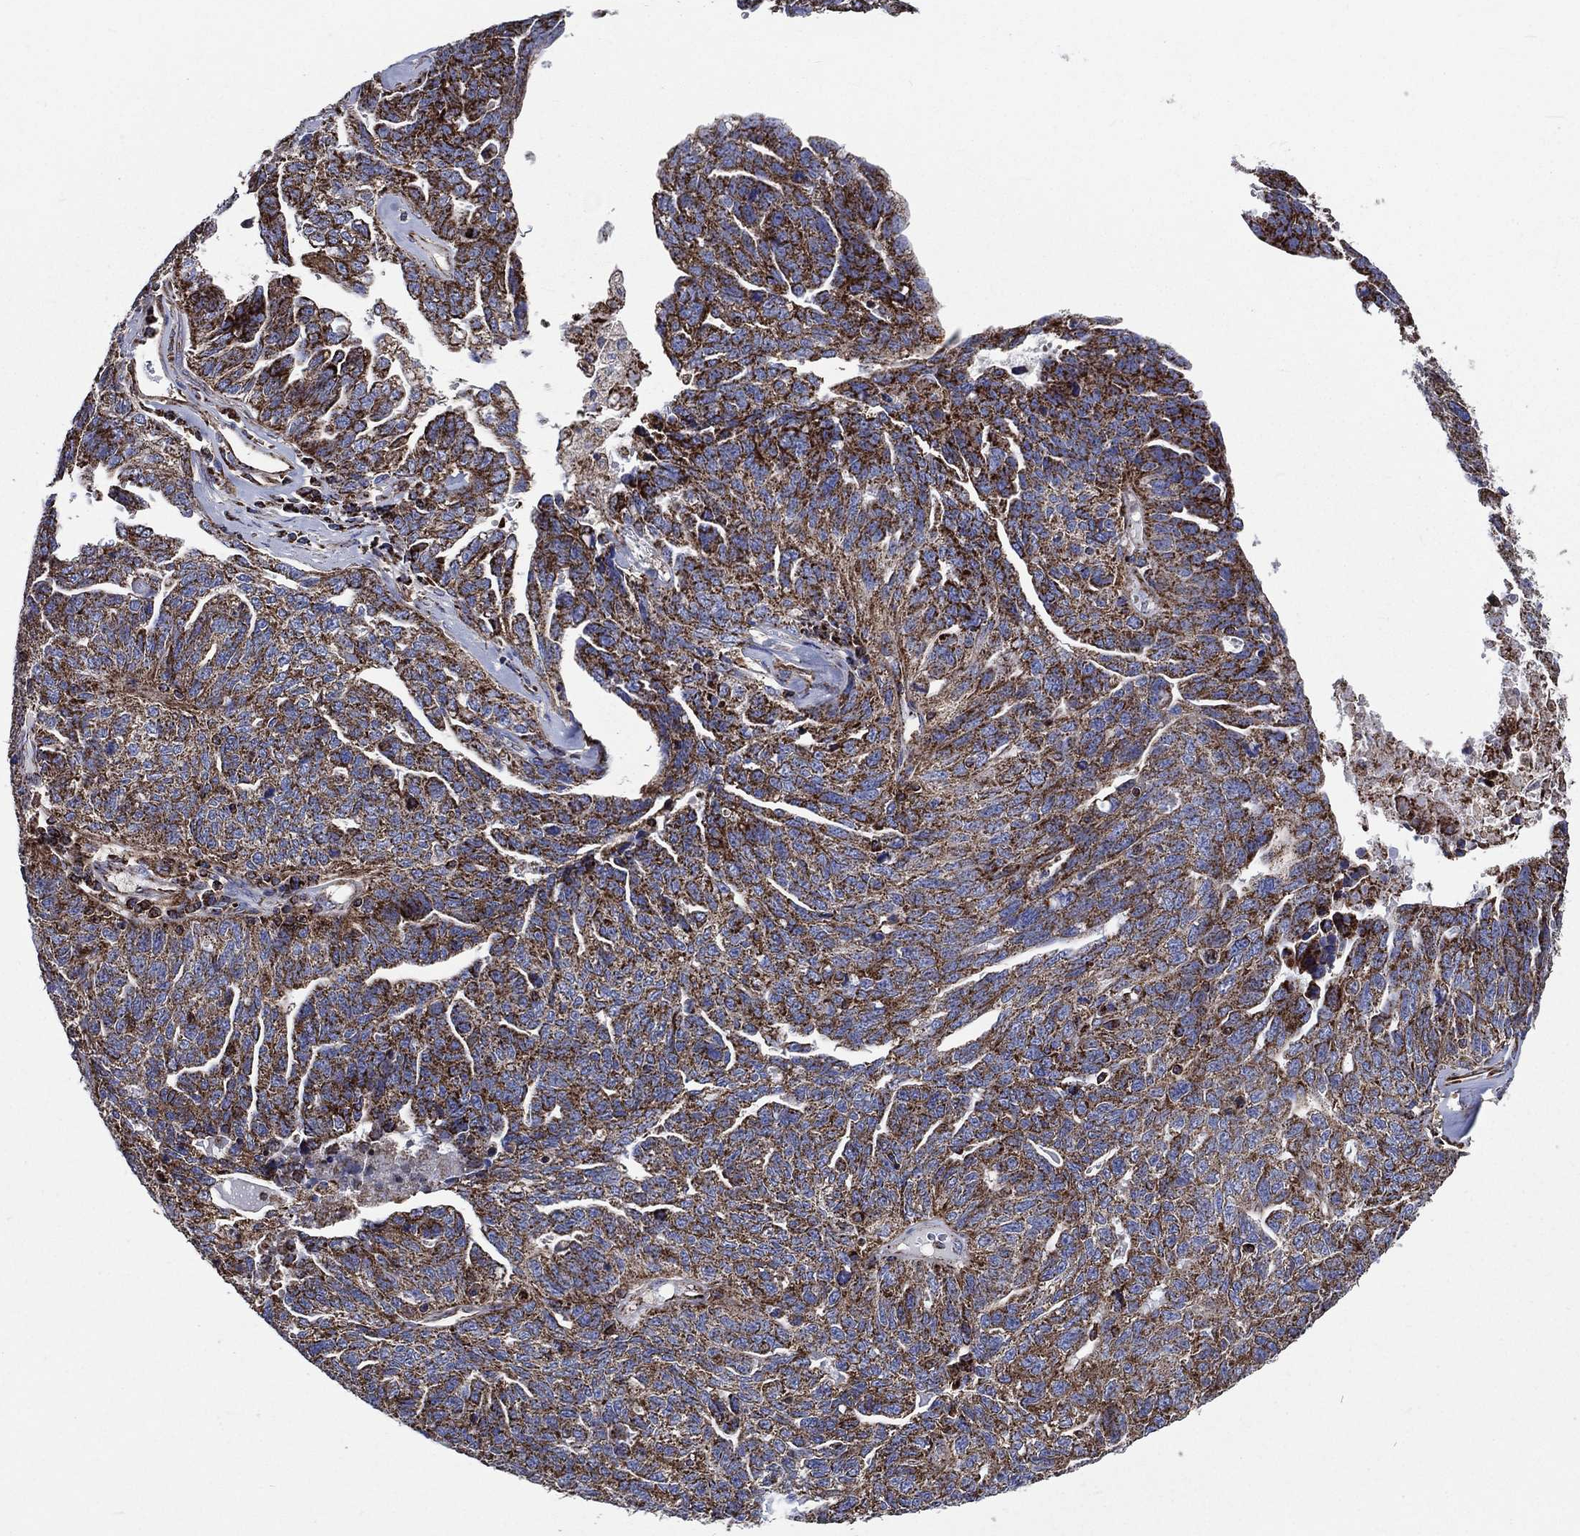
{"staining": {"intensity": "strong", "quantity": ">75%", "location": "cytoplasmic/membranous"}, "tissue": "ovarian cancer", "cell_type": "Tumor cells", "image_type": "cancer", "snomed": [{"axis": "morphology", "description": "Cystadenocarcinoma, serous, NOS"}, {"axis": "topography", "description": "Ovary"}], "caption": "IHC photomicrograph of neoplastic tissue: human ovarian cancer (serous cystadenocarcinoma) stained using immunohistochemistry displays high levels of strong protein expression localized specifically in the cytoplasmic/membranous of tumor cells, appearing as a cytoplasmic/membranous brown color.", "gene": "ANKRD37", "patient": {"sex": "female", "age": 71}}